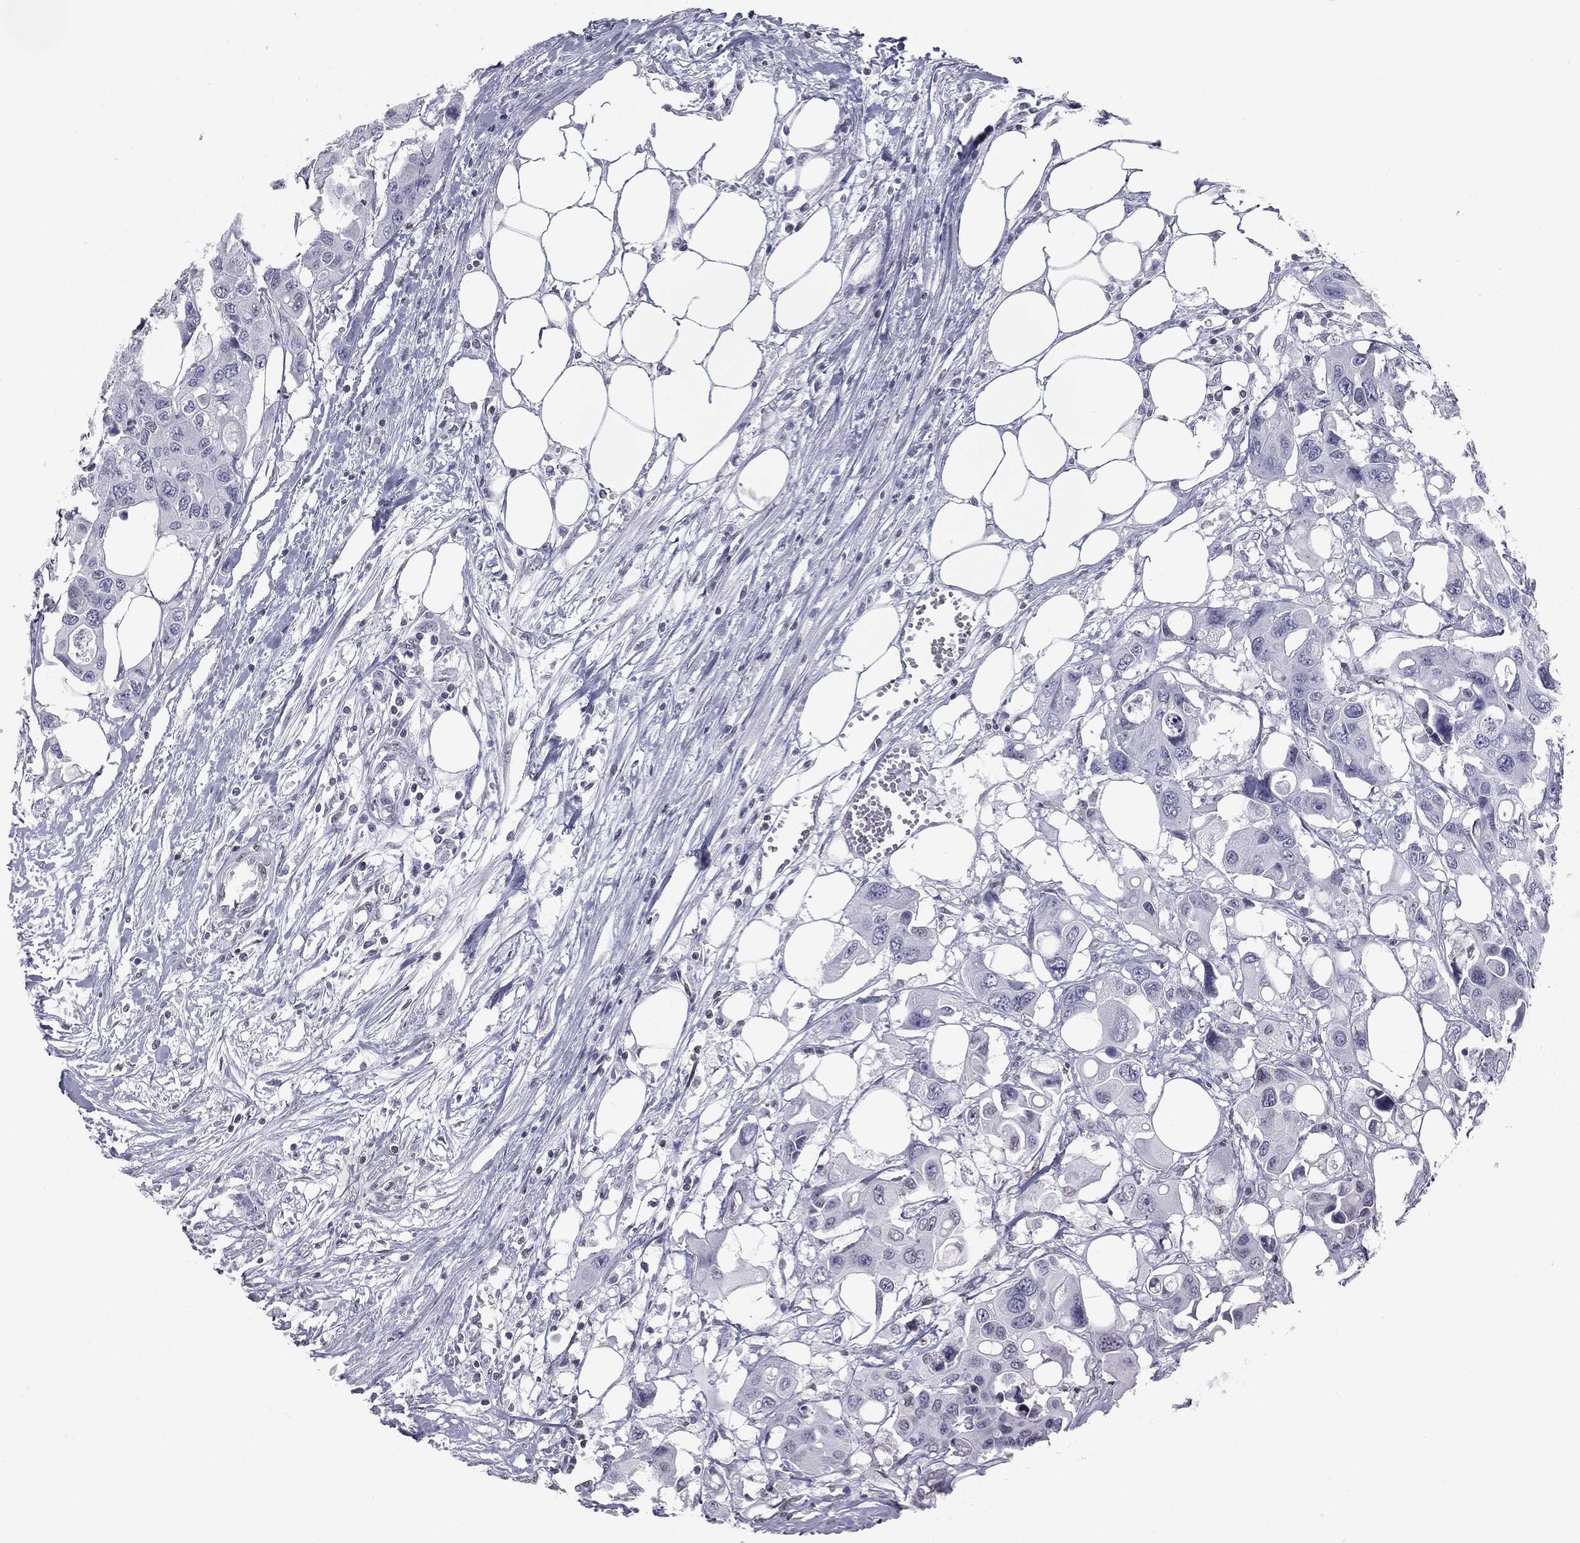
{"staining": {"intensity": "negative", "quantity": "none", "location": "none"}, "tissue": "colorectal cancer", "cell_type": "Tumor cells", "image_type": "cancer", "snomed": [{"axis": "morphology", "description": "Adenocarcinoma, NOS"}, {"axis": "topography", "description": "Colon"}], "caption": "Colorectal adenocarcinoma was stained to show a protein in brown. There is no significant expression in tumor cells.", "gene": "ALDOB", "patient": {"sex": "male", "age": 77}}